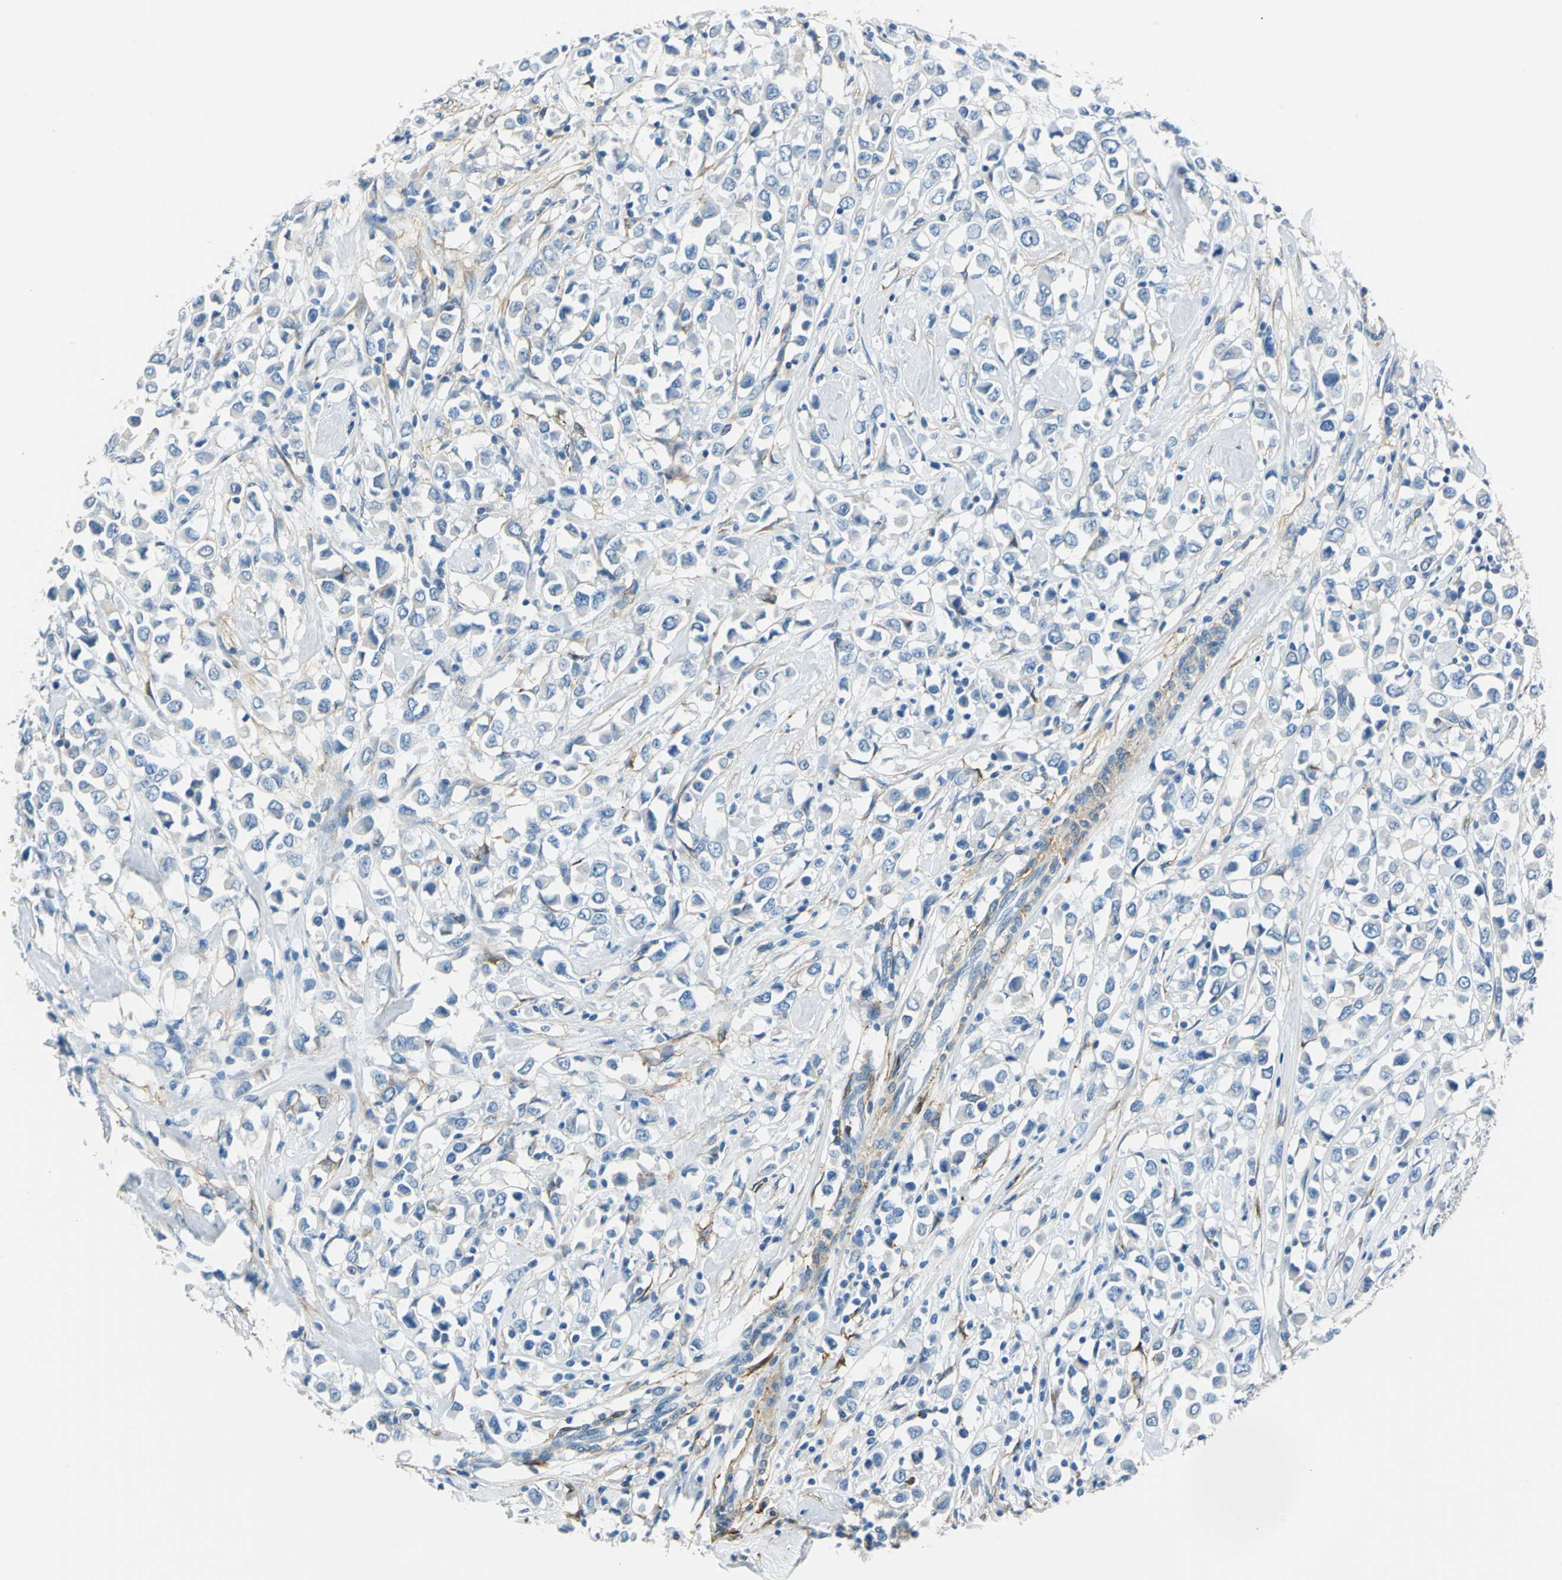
{"staining": {"intensity": "negative", "quantity": "none", "location": "none"}, "tissue": "breast cancer", "cell_type": "Tumor cells", "image_type": "cancer", "snomed": [{"axis": "morphology", "description": "Duct carcinoma"}, {"axis": "topography", "description": "Breast"}], "caption": "Histopathology image shows no significant protein expression in tumor cells of breast cancer. The staining is performed using DAB brown chromogen with nuclei counter-stained in using hematoxylin.", "gene": "AKAP12", "patient": {"sex": "female", "age": 61}}